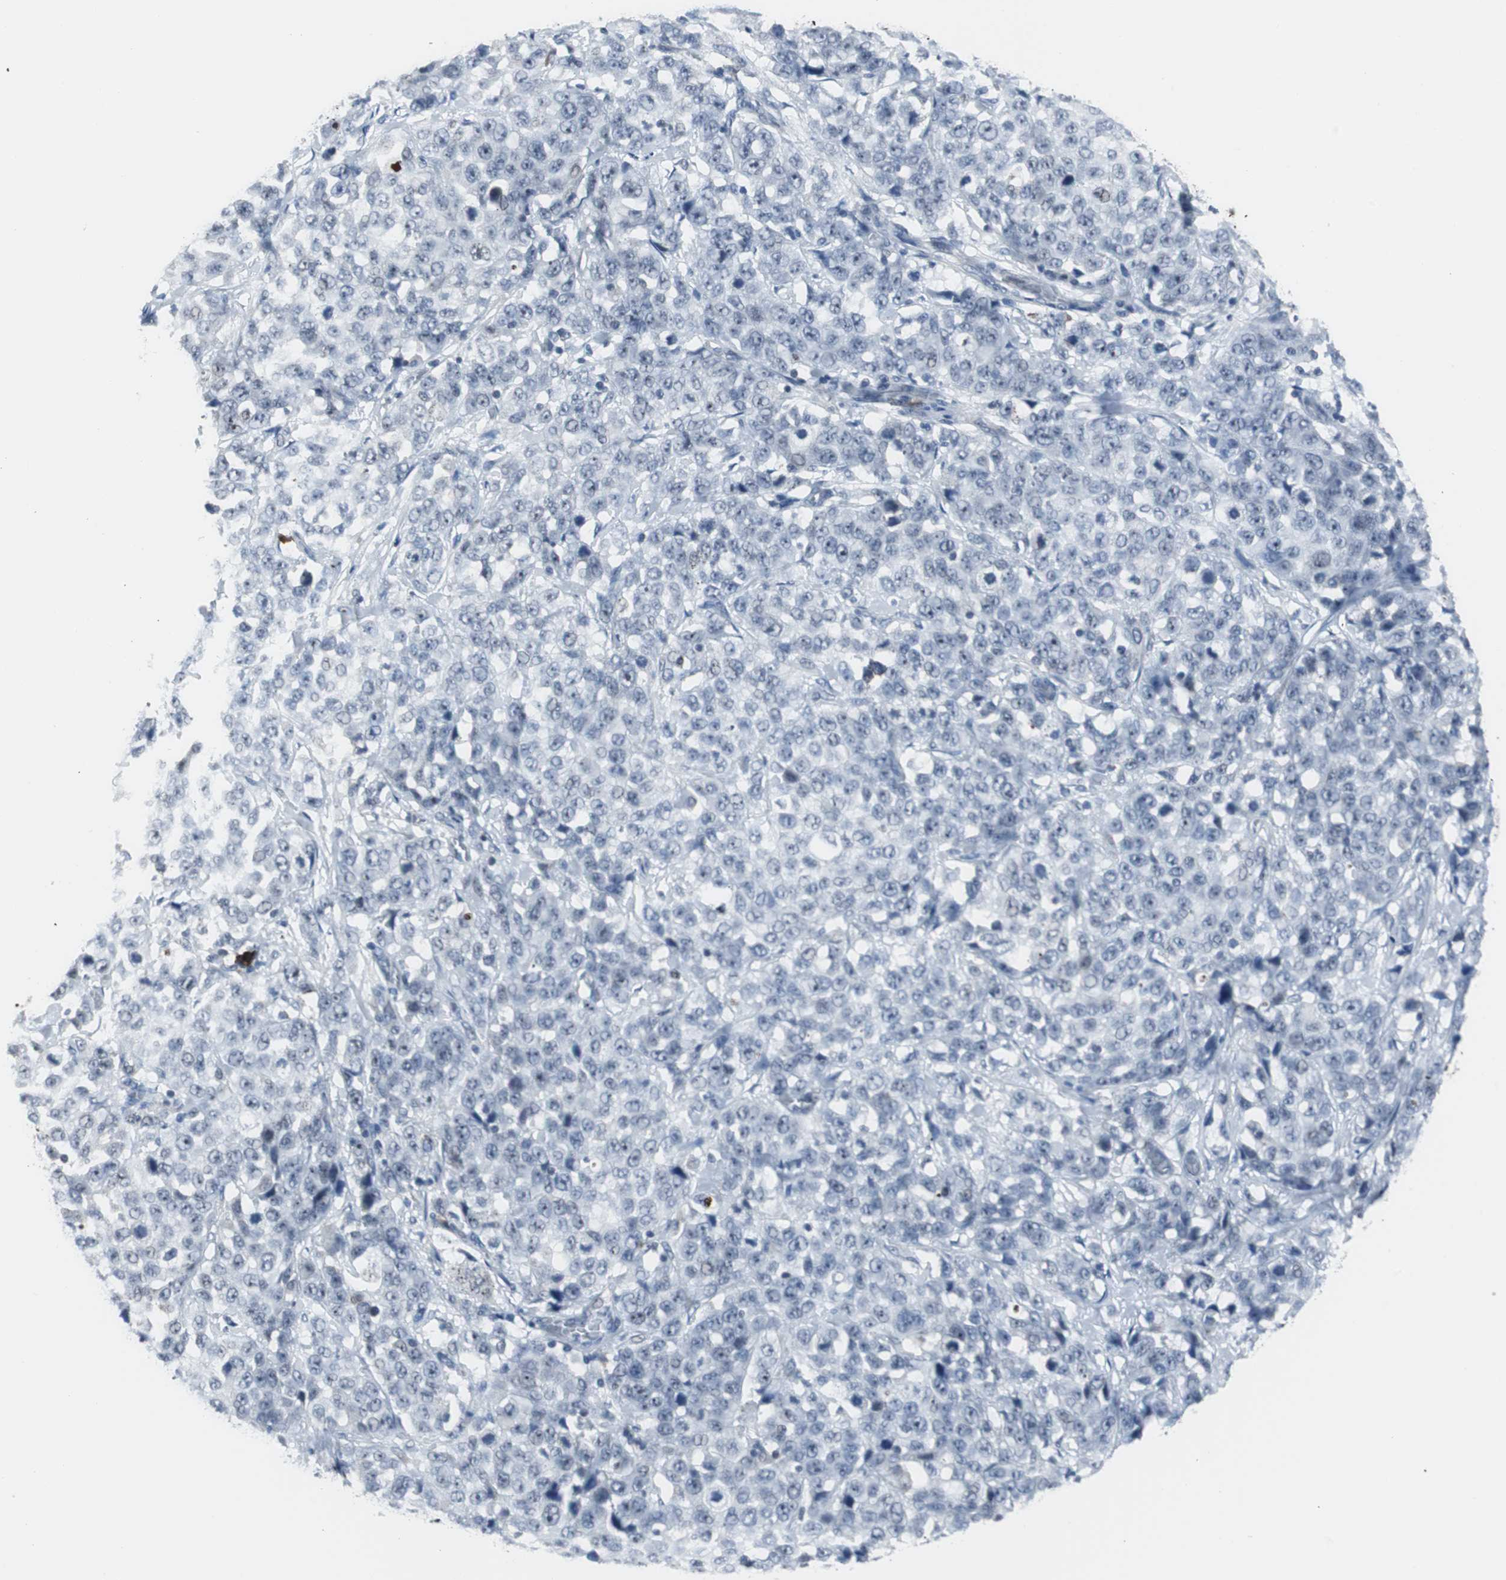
{"staining": {"intensity": "negative", "quantity": "none", "location": "none"}, "tissue": "stomach cancer", "cell_type": "Tumor cells", "image_type": "cancer", "snomed": [{"axis": "morphology", "description": "Normal tissue, NOS"}, {"axis": "morphology", "description": "Adenocarcinoma, NOS"}, {"axis": "topography", "description": "Stomach"}], "caption": "Stomach cancer (adenocarcinoma) was stained to show a protein in brown. There is no significant expression in tumor cells.", "gene": "DOK1", "patient": {"sex": "male", "age": 48}}